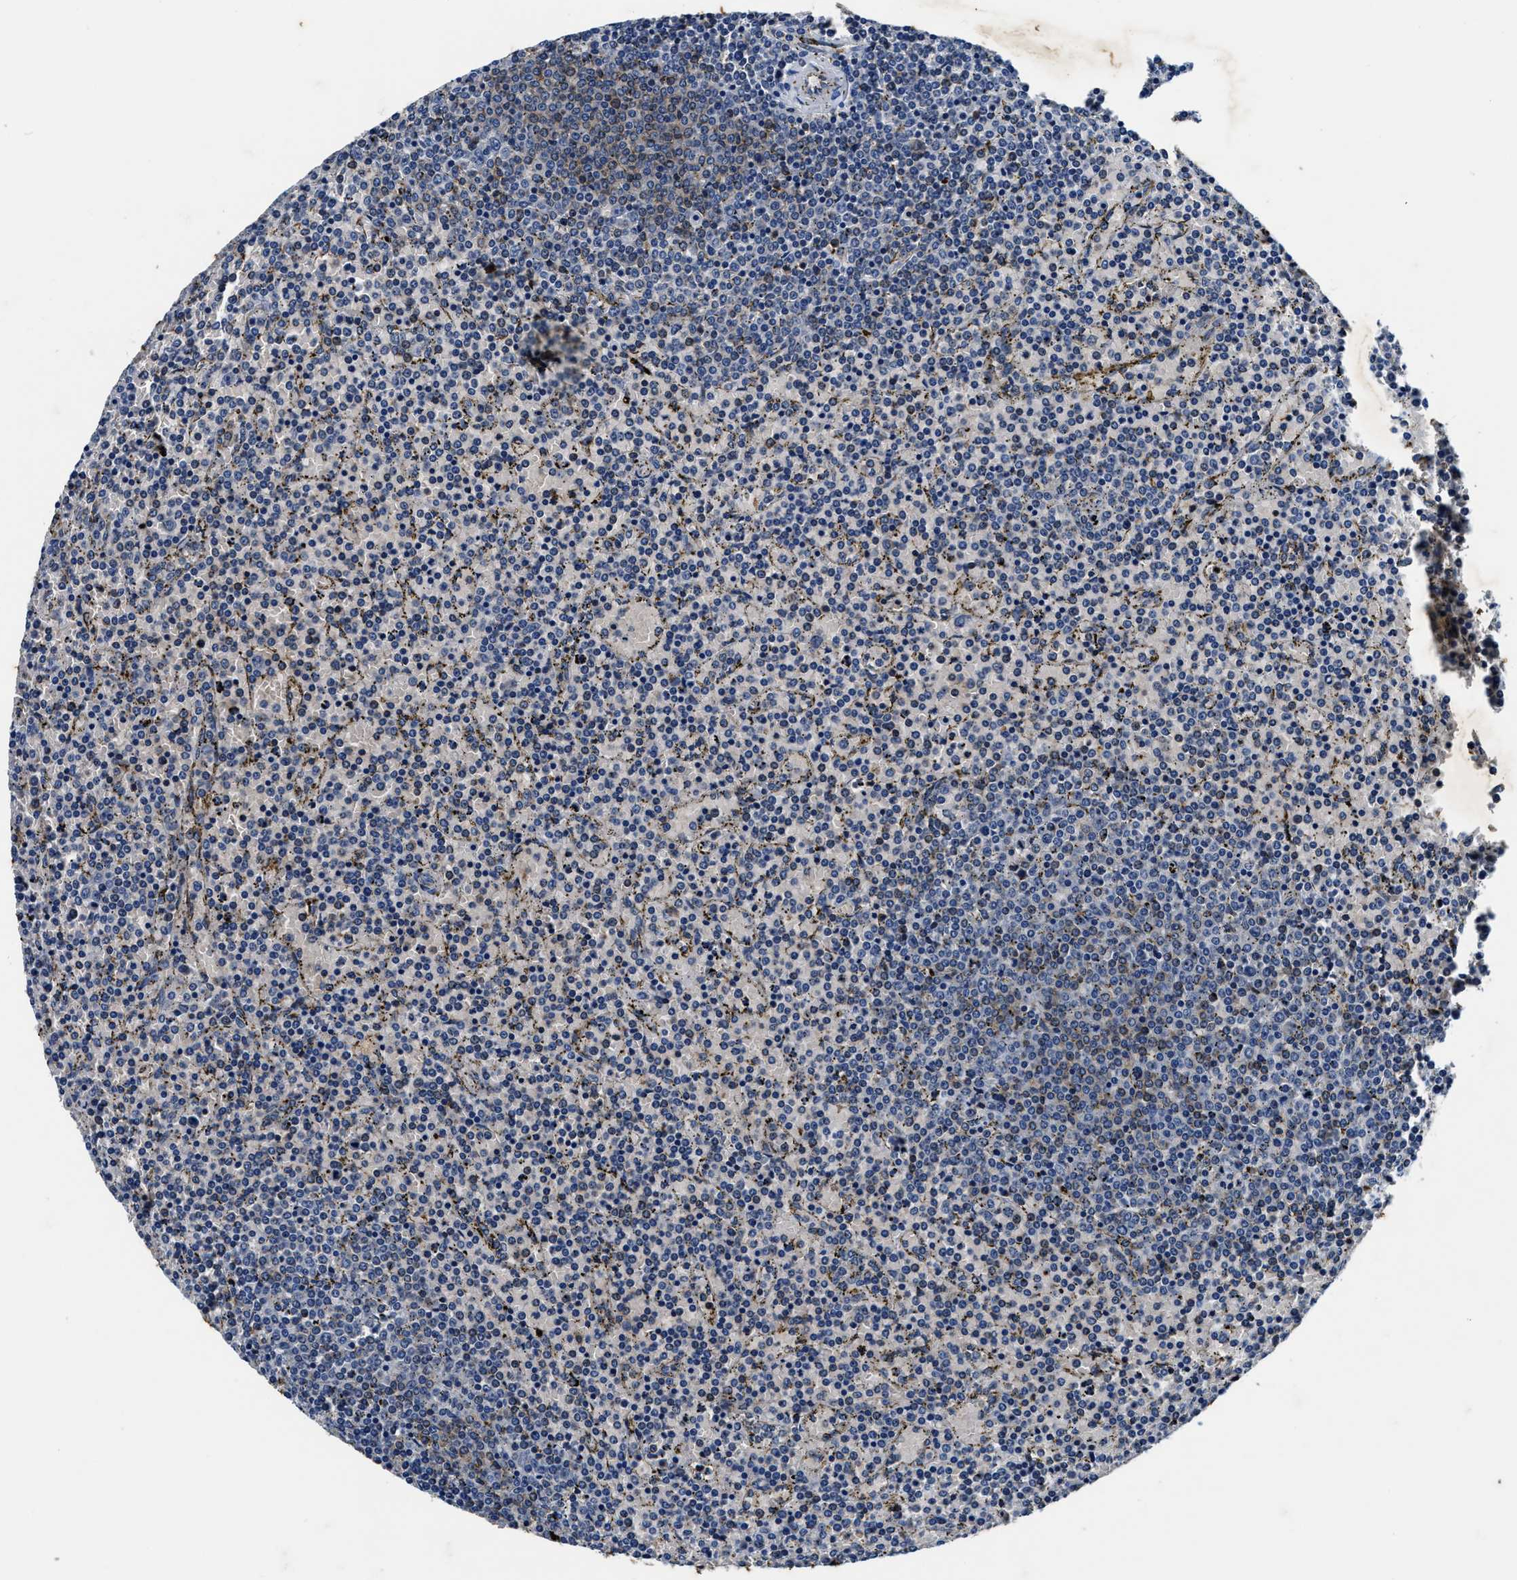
{"staining": {"intensity": "weak", "quantity": "<25%", "location": "cytoplasmic/membranous"}, "tissue": "lymphoma", "cell_type": "Tumor cells", "image_type": "cancer", "snomed": [{"axis": "morphology", "description": "Malignant lymphoma, non-Hodgkin's type, Low grade"}, {"axis": "topography", "description": "Spleen"}], "caption": "Histopathology image shows no protein positivity in tumor cells of malignant lymphoma, non-Hodgkin's type (low-grade) tissue.", "gene": "PI4KB", "patient": {"sex": "female", "age": 77}}